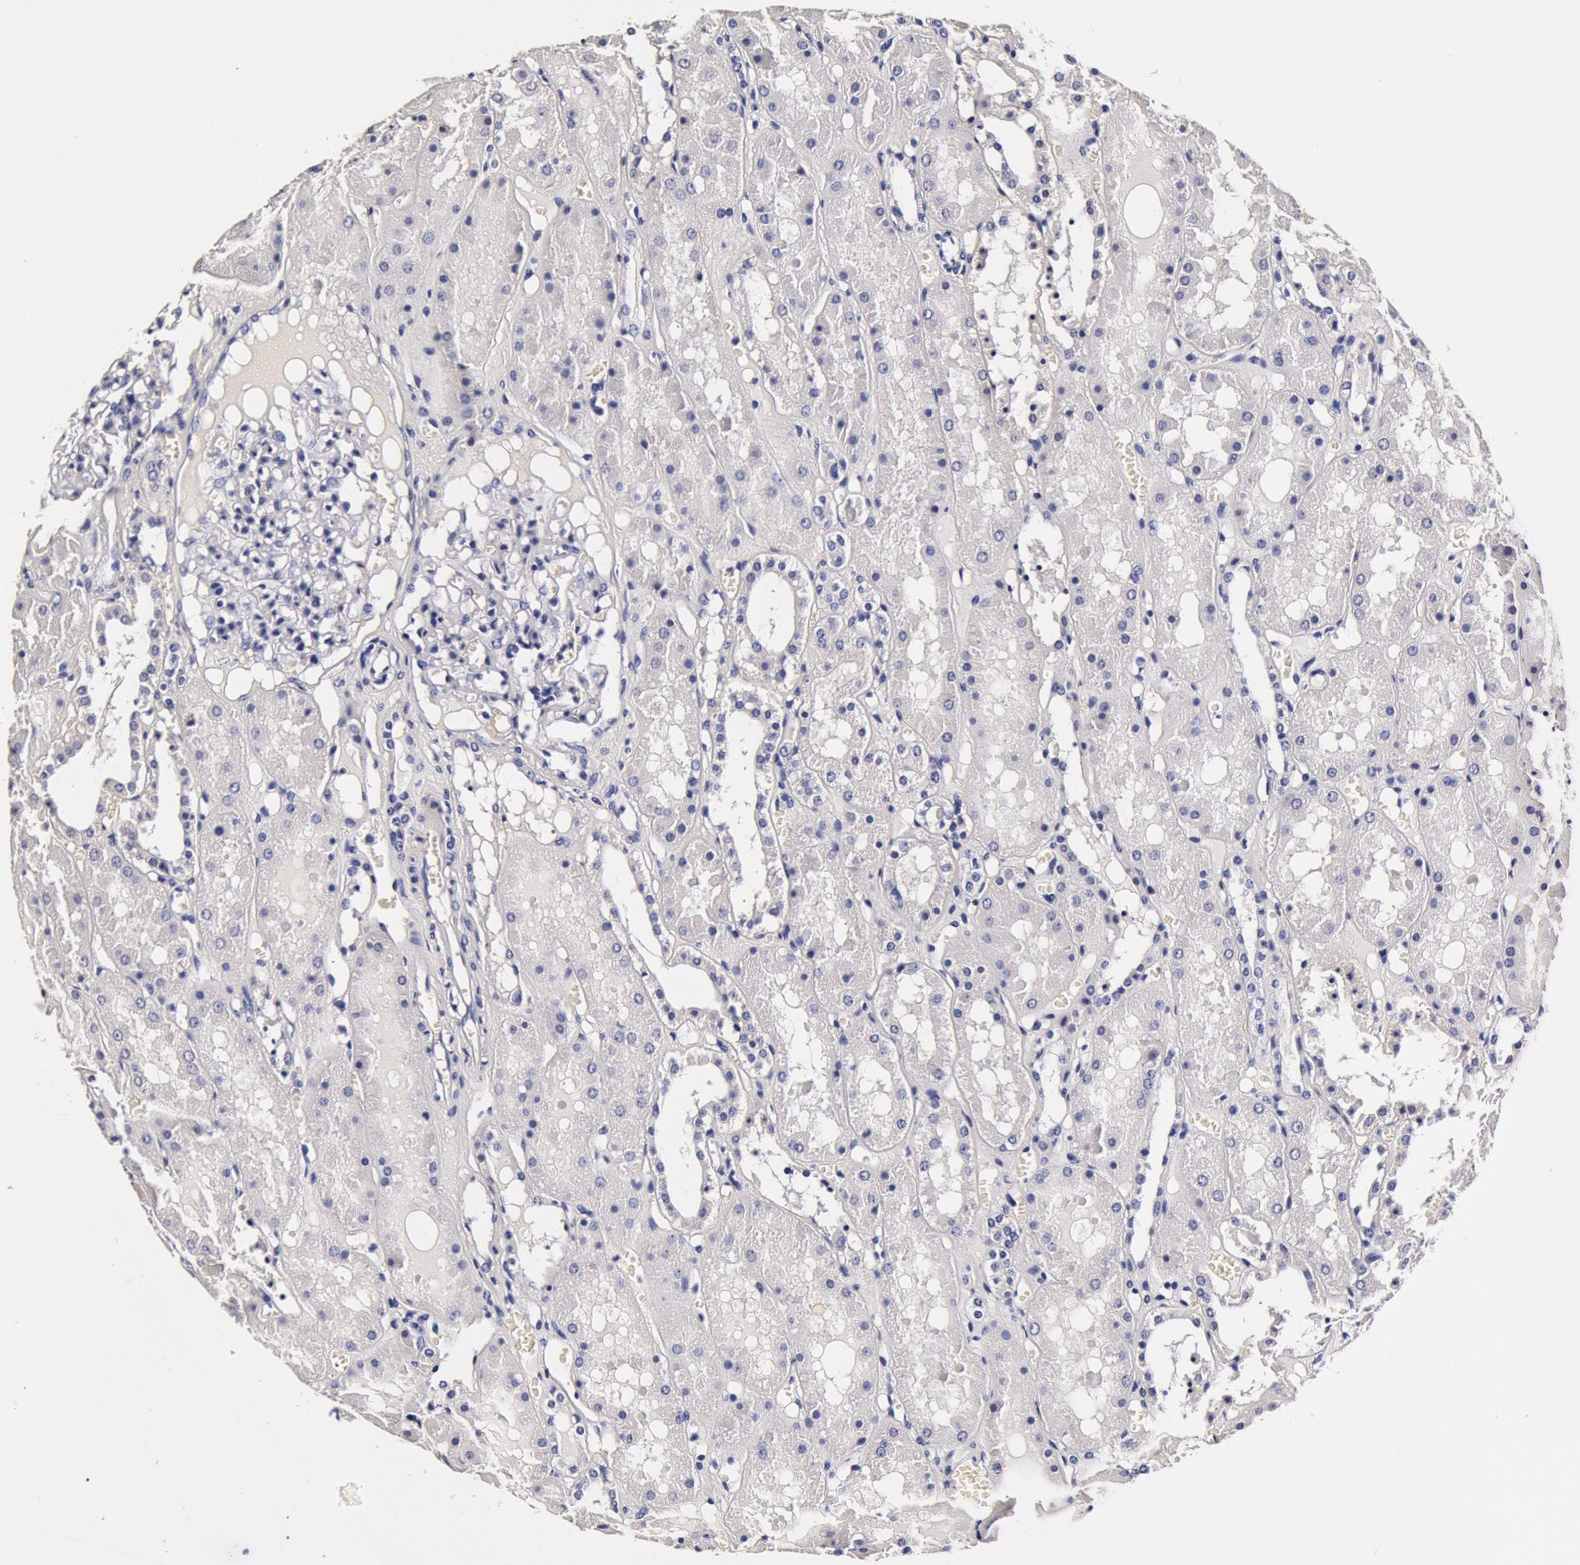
{"staining": {"intensity": "negative", "quantity": "none", "location": "none"}, "tissue": "kidney", "cell_type": "Cells in glomeruli", "image_type": "normal", "snomed": [{"axis": "morphology", "description": "Normal tissue, NOS"}, {"axis": "topography", "description": "Kidney"}], "caption": "This is an IHC photomicrograph of benign kidney. There is no expression in cells in glomeruli.", "gene": "CCDC22", "patient": {"sex": "male", "age": 36}}